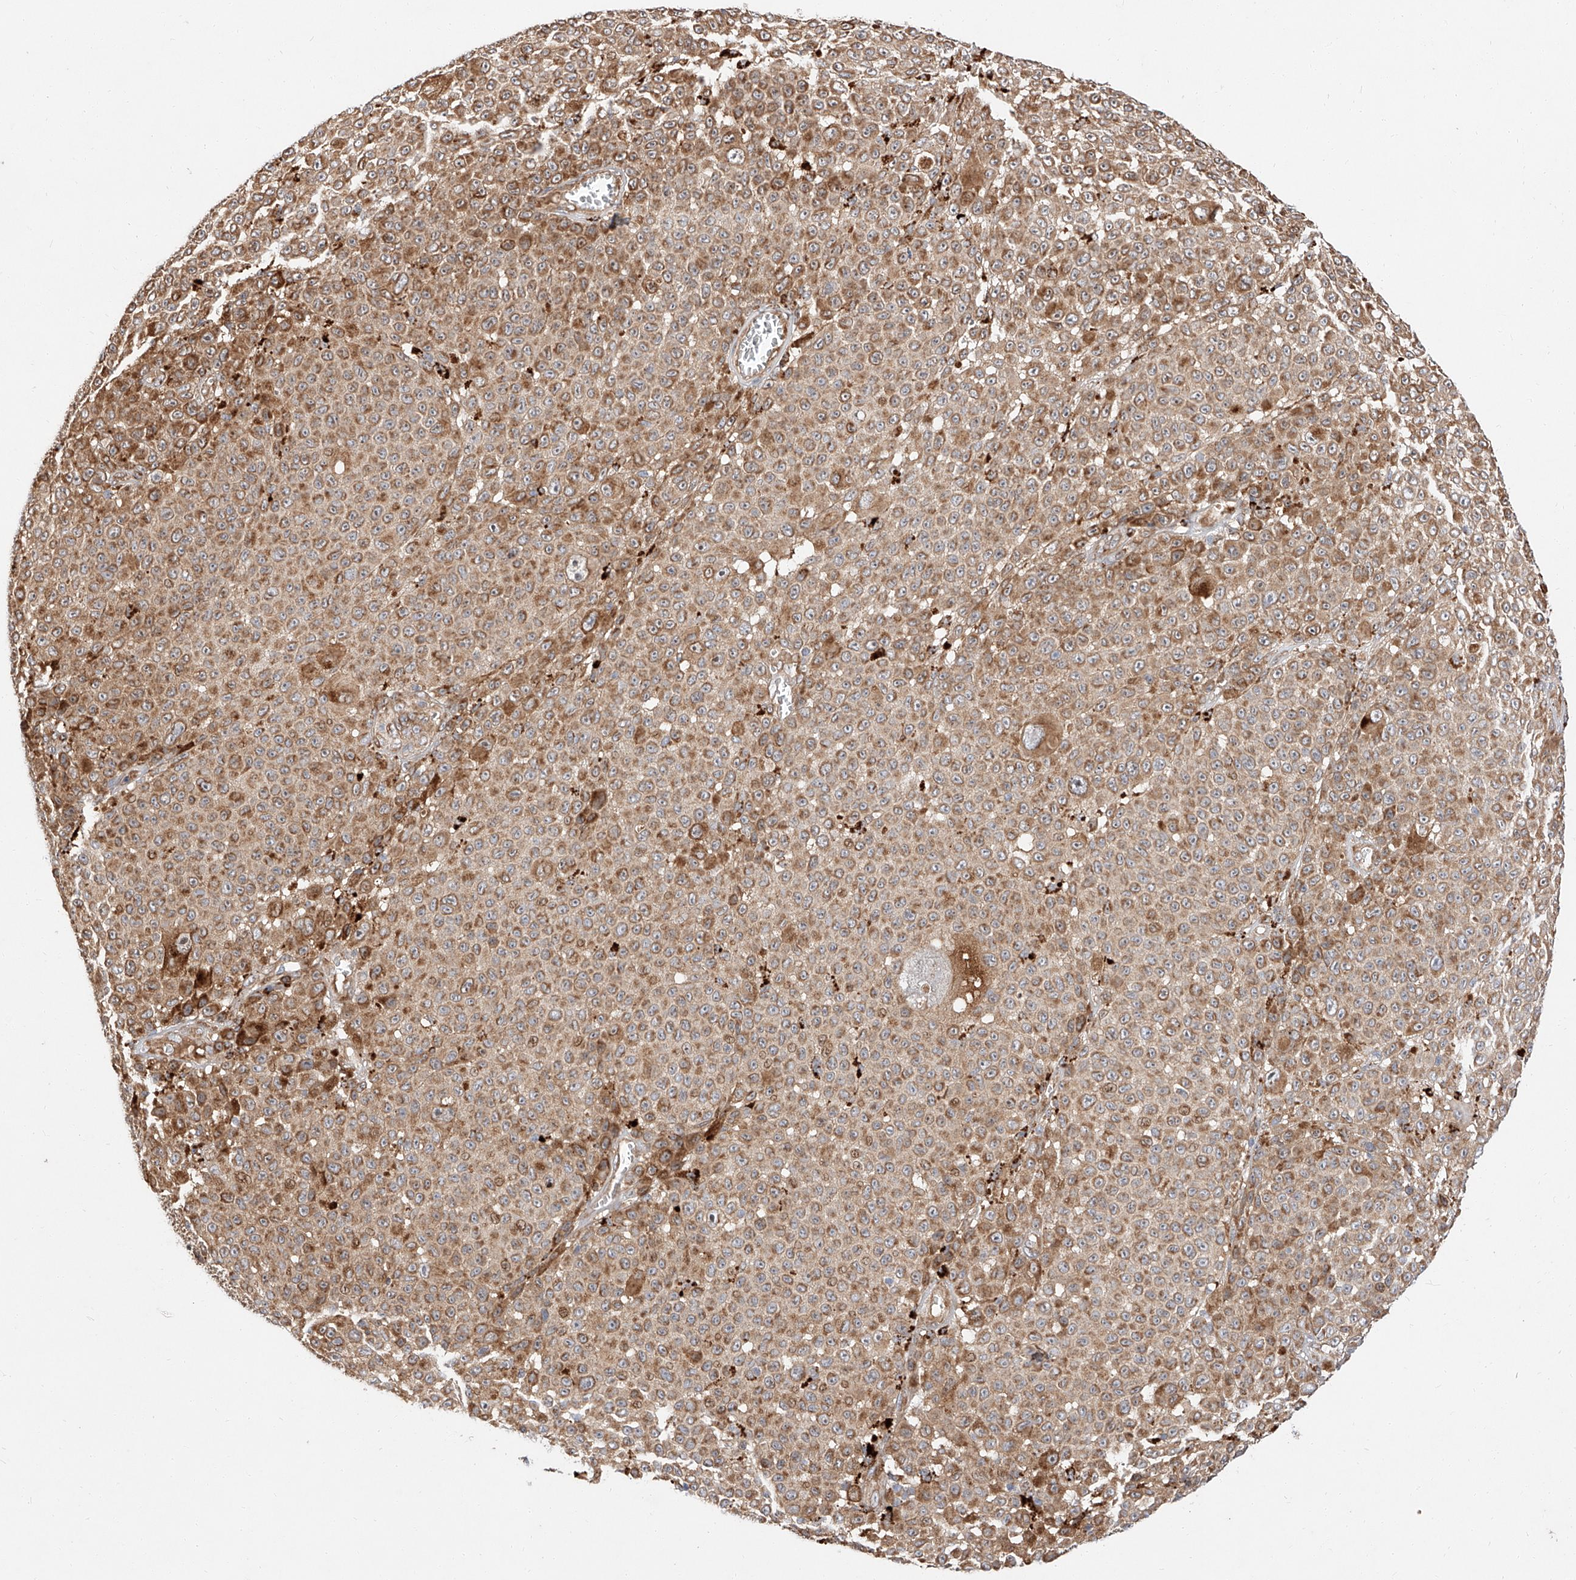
{"staining": {"intensity": "moderate", "quantity": ">75%", "location": "cytoplasmic/membranous"}, "tissue": "melanoma", "cell_type": "Tumor cells", "image_type": "cancer", "snomed": [{"axis": "morphology", "description": "Malignant melanoma, NOS"}, {"axis": "topography", "description": "Skin"}], "caption": "DAB (3,3'-diaminobenzidine) immunohistochemical staining of human melanoma shows moderate cytoplasmic/membranous protein positivity in about >75% of tumor cells.", "gene": "DIRAS3", "patient": {"sex": "female", "age": 94}}